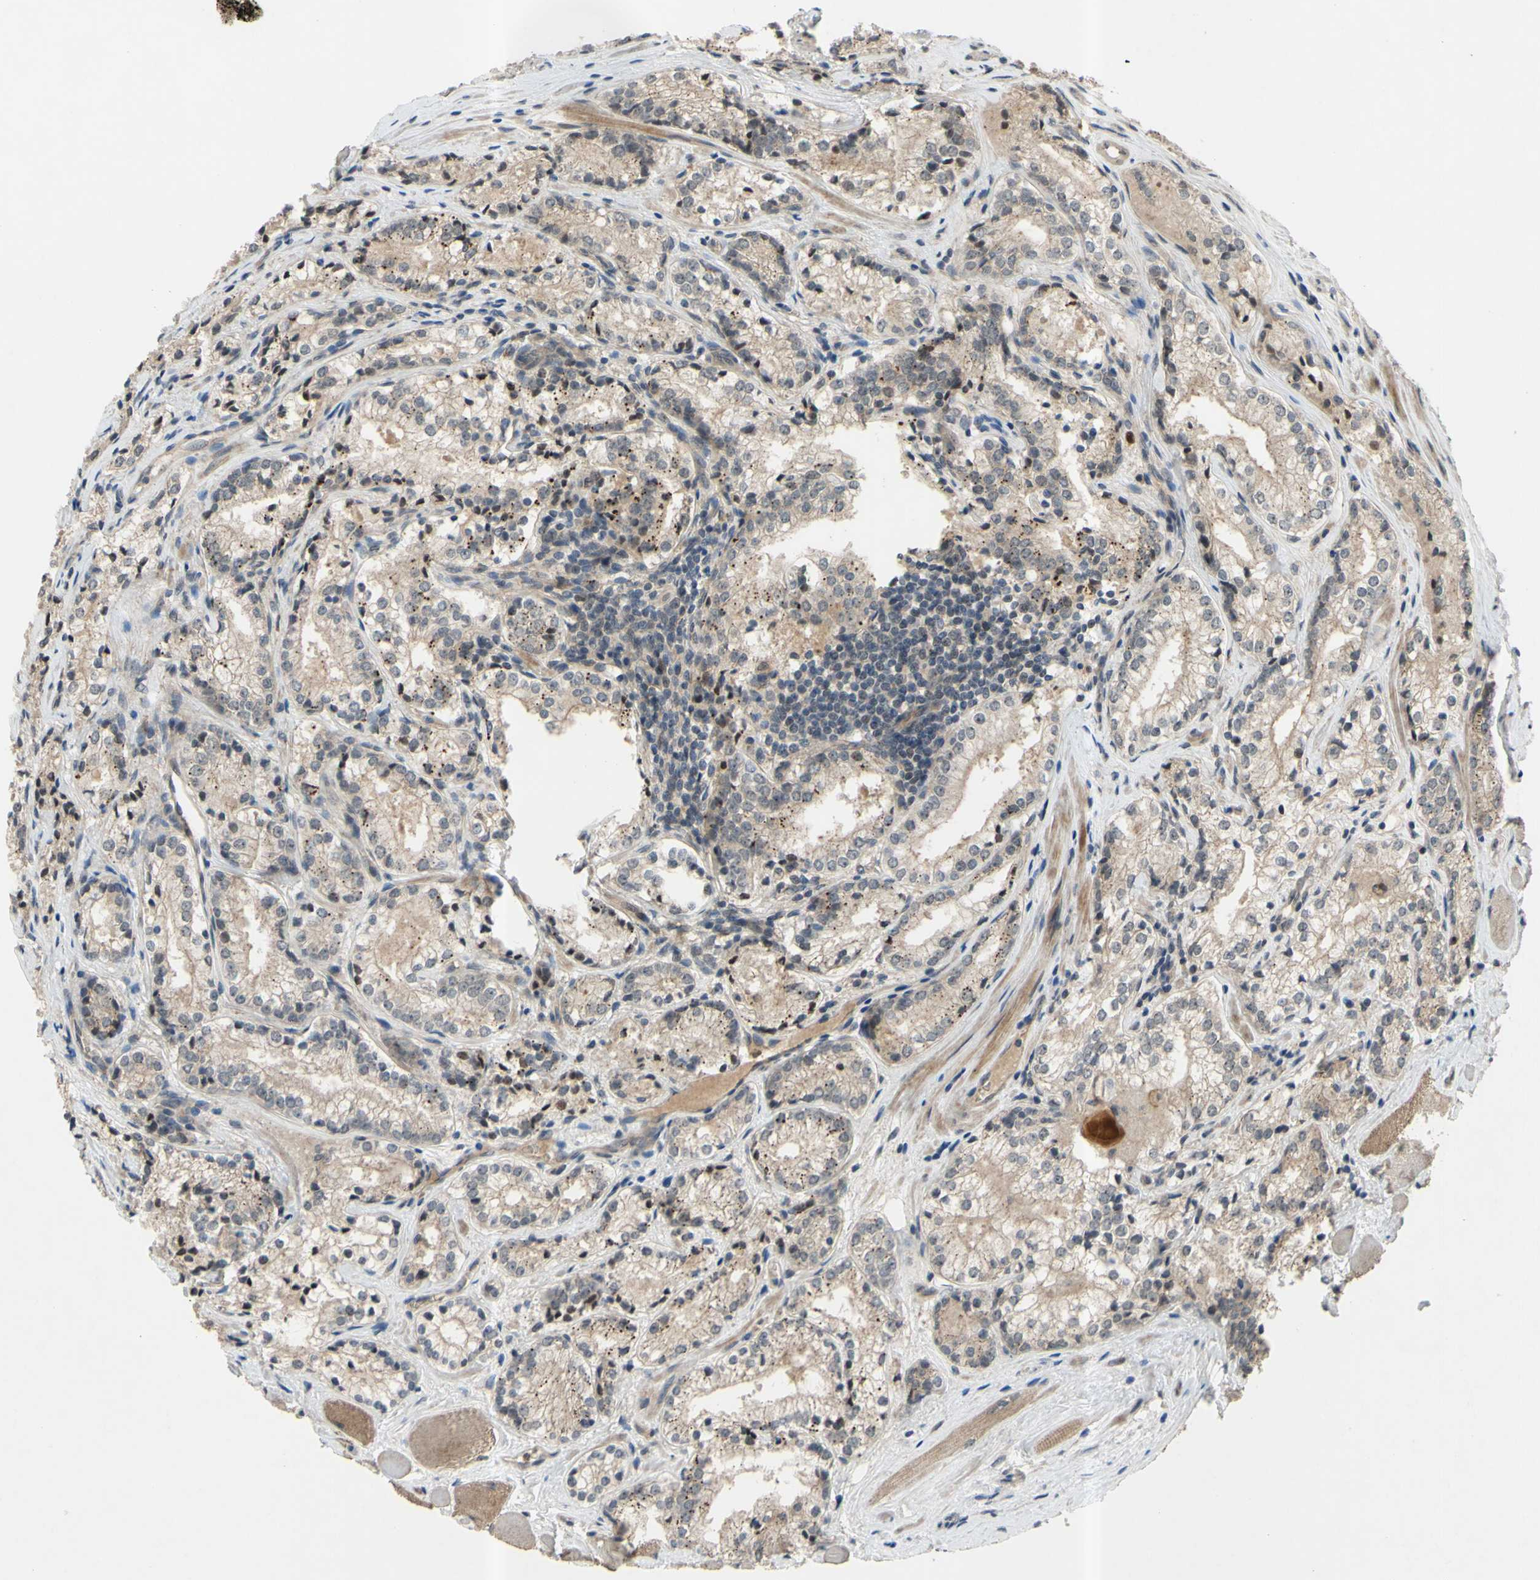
{"staining": {"intensity": "weak", "quantity": "25%-75%", "location": "cytoplasmic/membranous"}, "tissue": "prostate cancer", "cell_type": "Tumor cells", "image_type": "cancer", "snomed": [{"axis": "morphology", "description": "Adenocarcinoma, Low grade"}, {"axis": "topography", "description": "Prostate"}], "caption": "Immunohistochemistry (IHC) image of prostate low-grade adenocarcinoma stained for a protein (brown), which demonstrates low levels of weak cytoplasmic/membranous expression in approximately 25%-75% of tumor cells.", "gene": "ALK", "patient": {"sex": "male", "age": 60}}